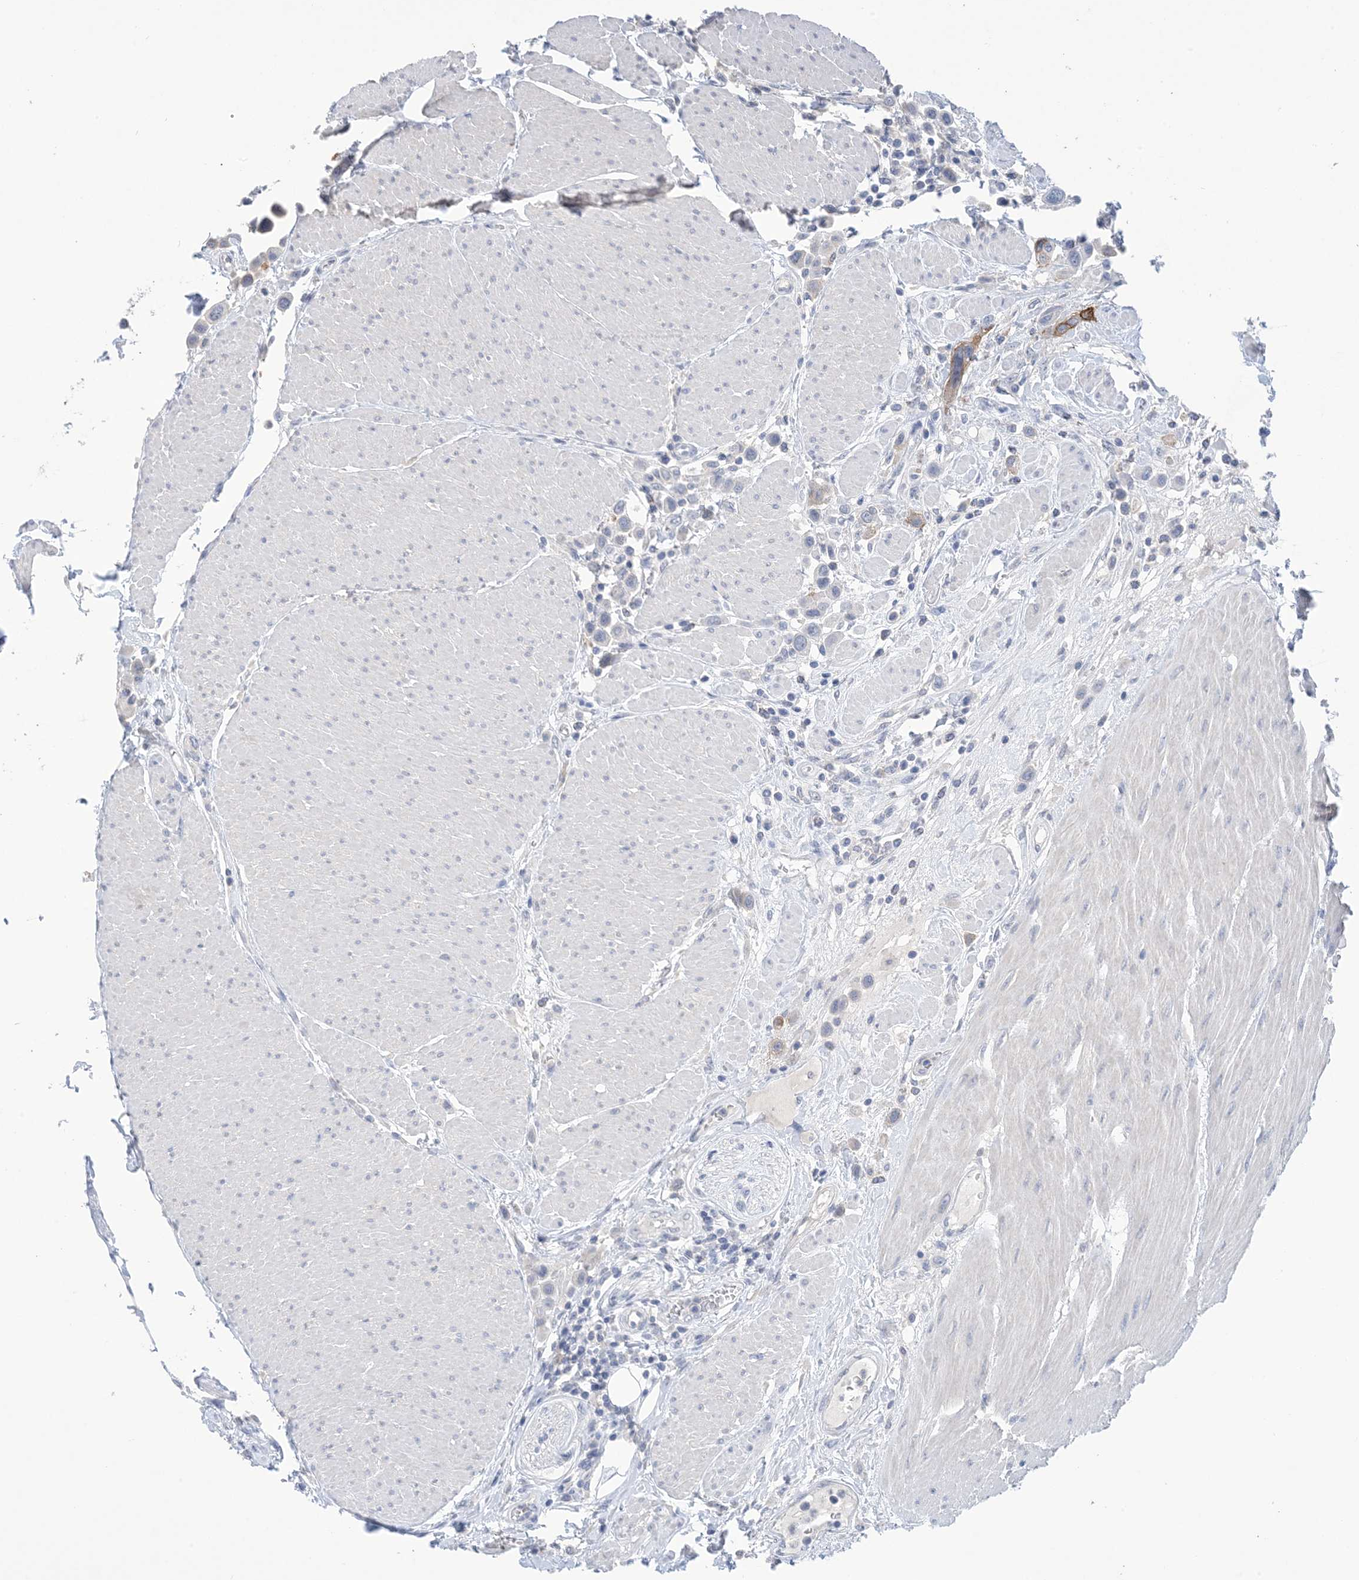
{"staining": {"intensity": "moderate", "quantity": "<25%", "location": "cytoplasmic/membranous"}, "tissue": "urothelial cancer", "cell_type": "Tumor cells", "image_type": "cancer", "snomed": [{"axis": "morphology", "description": "Urothelial carcinoma, High grade"}, {"axis": "topography", "description": "Urinary bladder"}], "caption": "Human urothelial cancer stained with a brown dye shows moderate cytoplasmic/membranous positive positivity in about <25% of tumor cells.", "gene": "DSC3", "patient": {"sex": "male", "age": 50}}